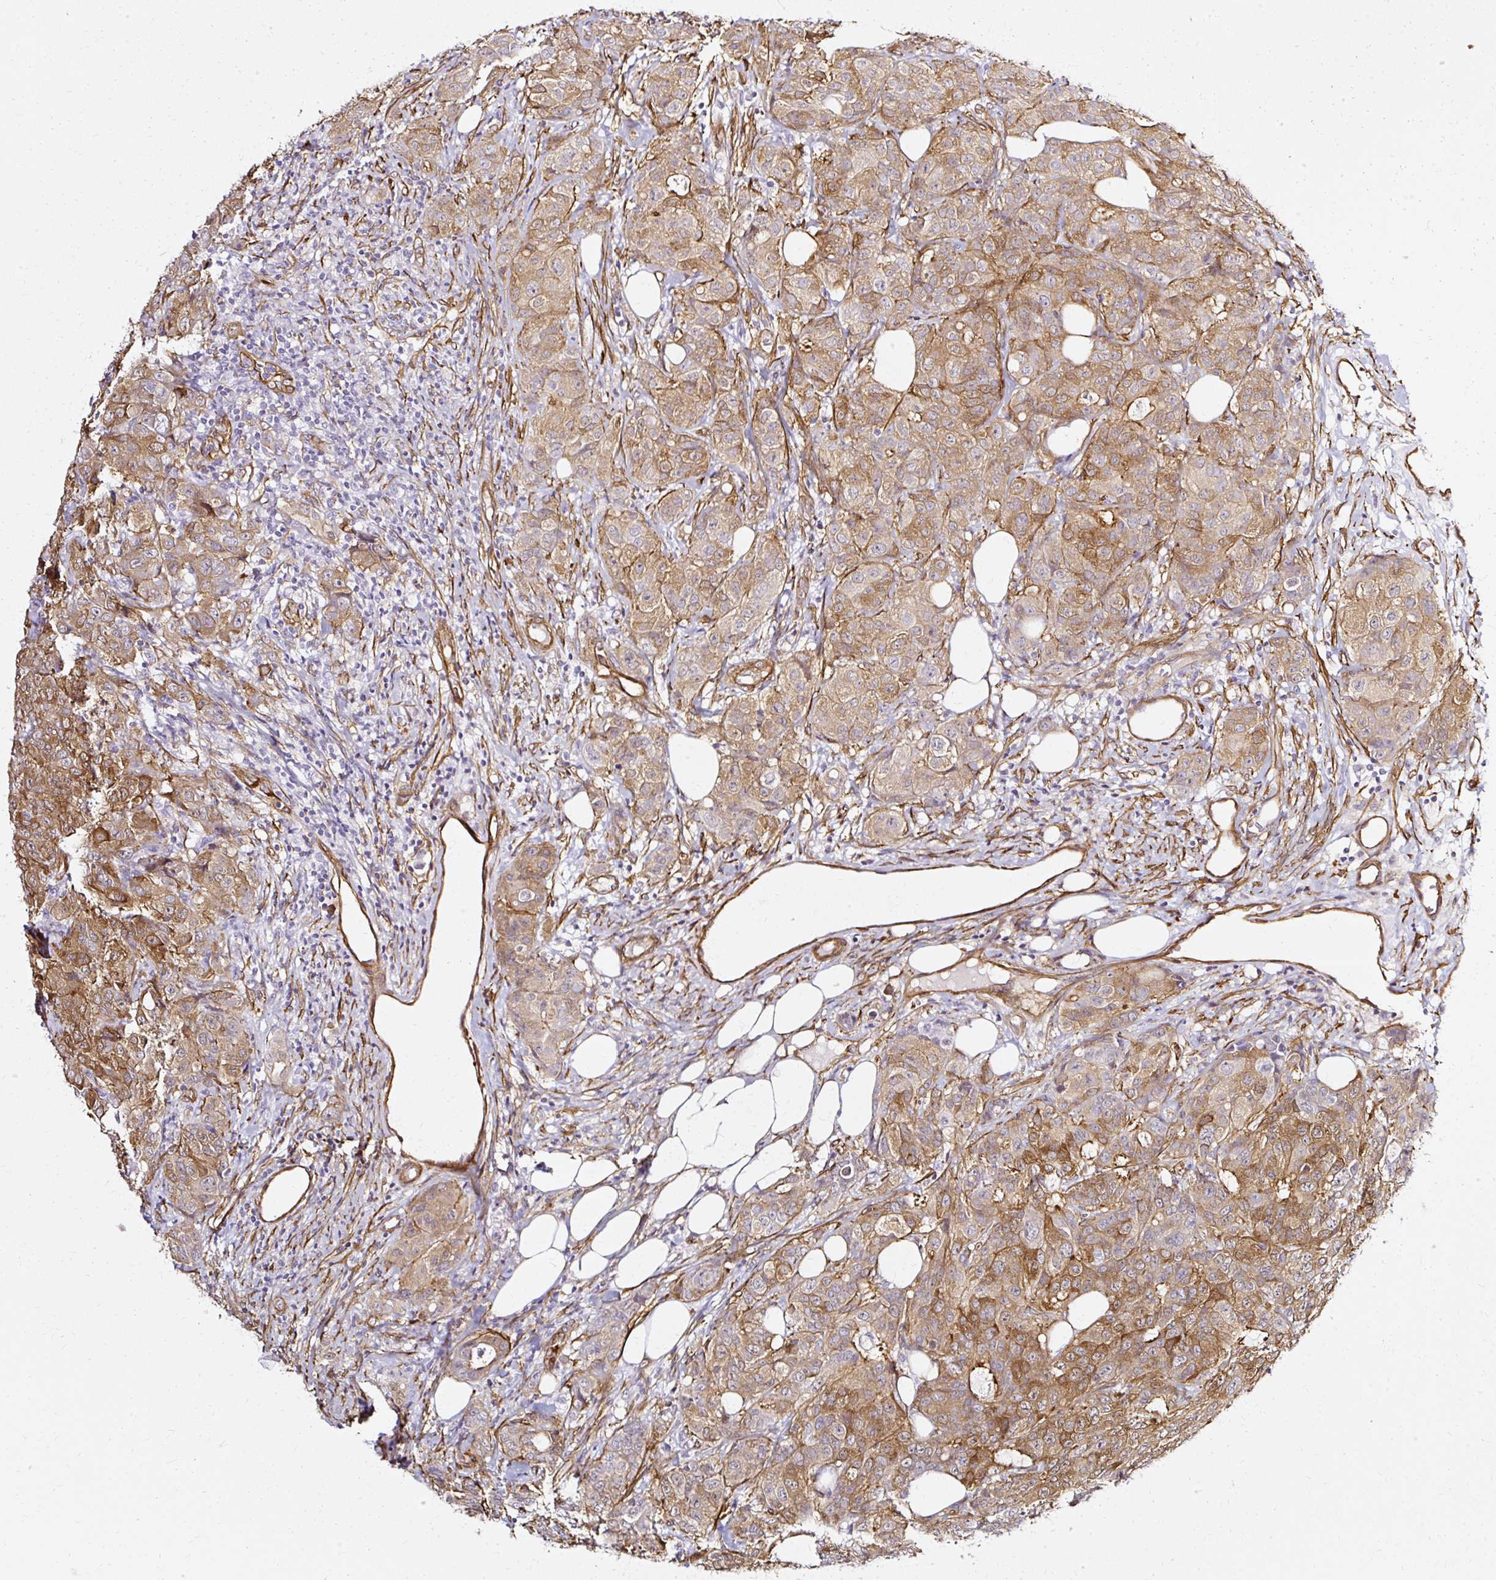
{"staining": {"intensity": "moderate", "quantity": "25%-75%", "location": "cytoplasmic/membranous"}, "tissue": "breast cancer", "cell_type": "Tumor cells", "image_type": "cancer", "snomed": [{"axis": "morphology", "description": "Duct carcinoma"}, {"axis": "topography", "description": "Breast"}], "caption": "High-magnification brightfield microscopy of breast cancer (invasive ductal carcinoma) stained with DAB (brown) and counterstained with hematoxylin (blue). tumor cells exhibit moderate cytoplasmic/membranous staining is seen in about25%-75% of cells.", "gene": "CNN3", "patient": {"sex": "female", "age": 43}}